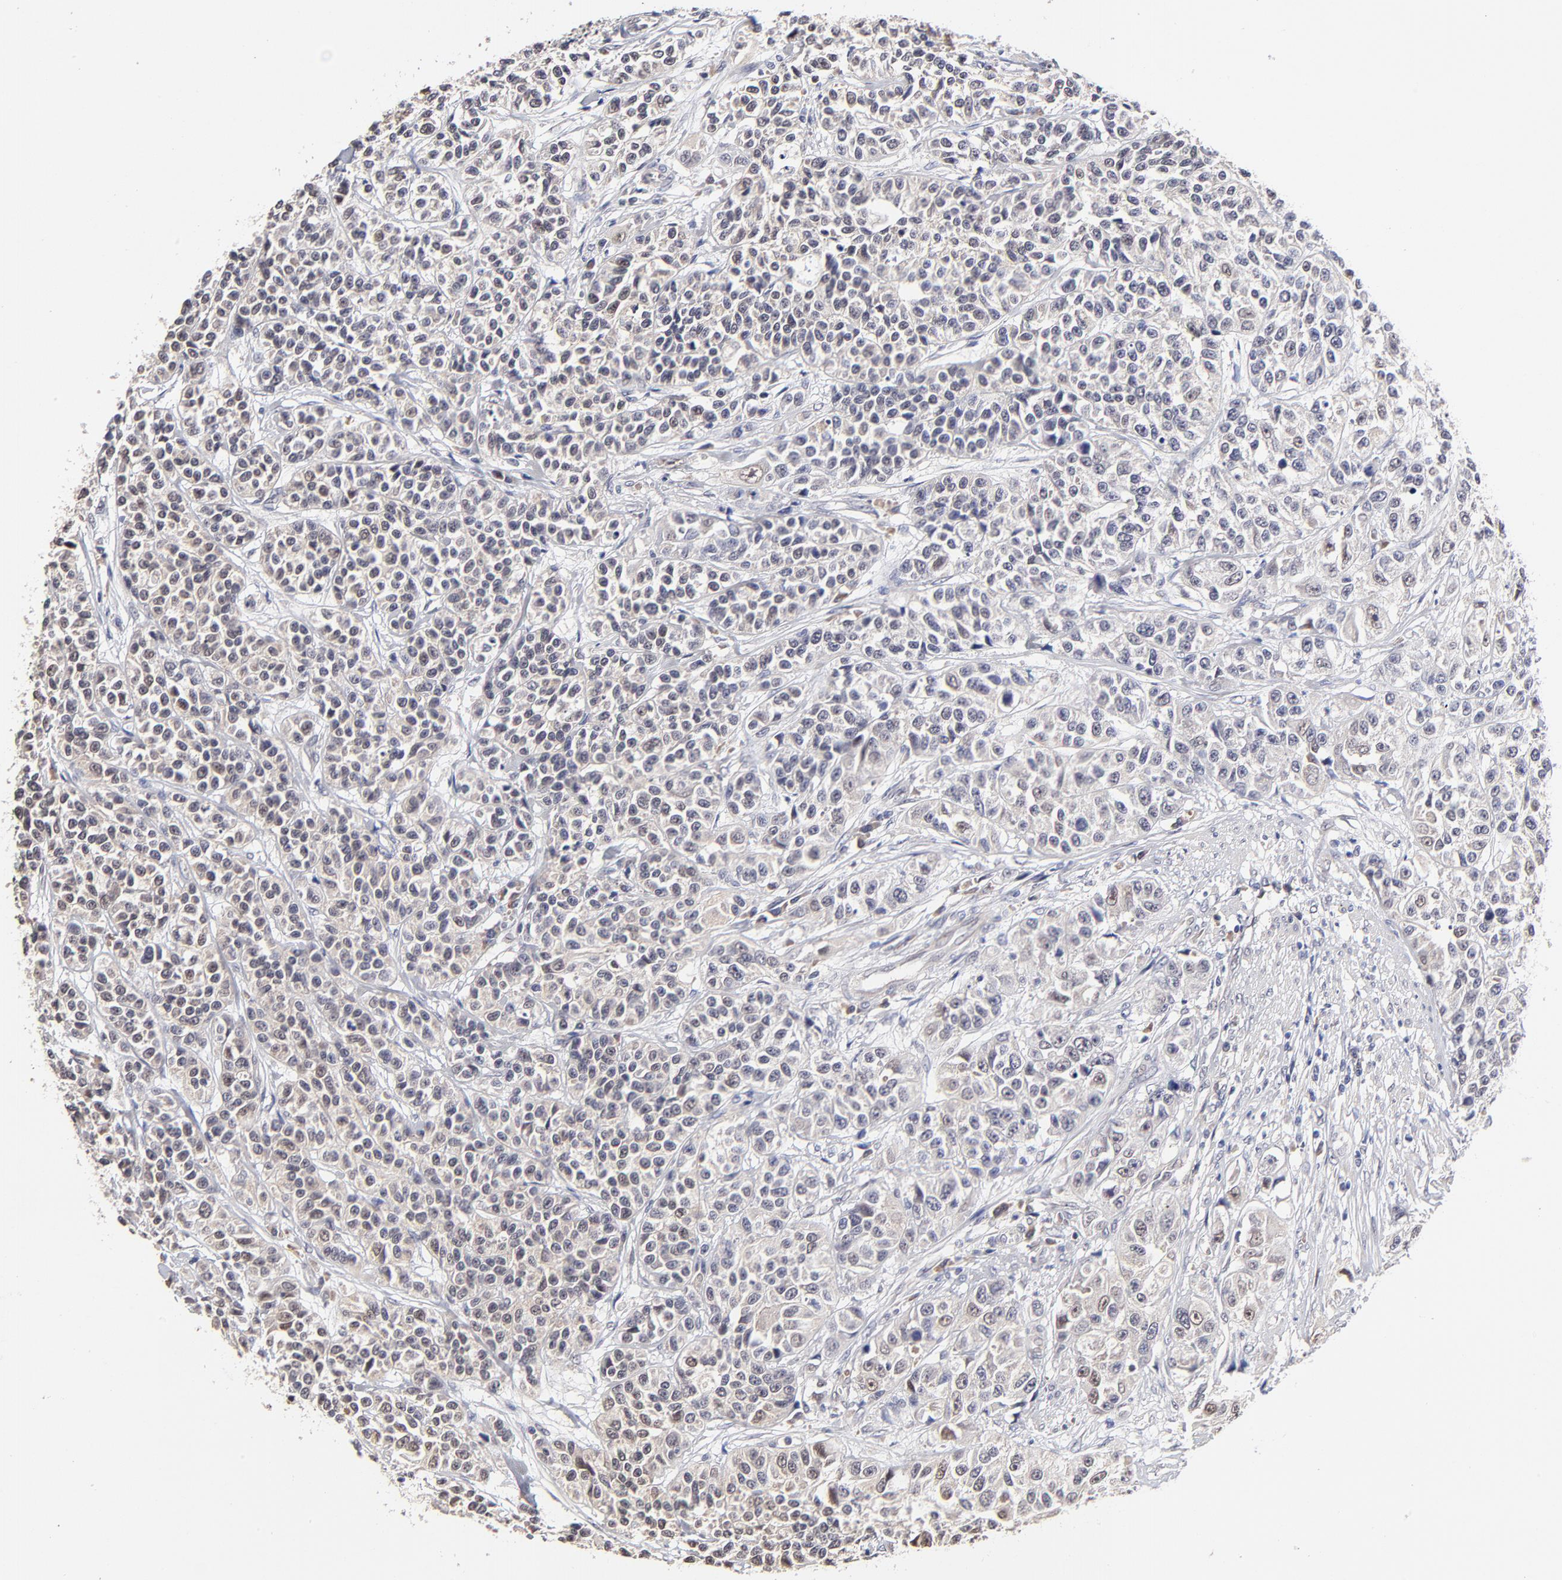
{"staining": {"intensity": "weak", "quantity": "25%-75%", "location": "cytoplasmic/membranous"}, "tissue": "urothelial cancer", "cell_type": "Tumor cells", "image_type": "cancer", "snomed": [{"axis": "morphology", "description": "Urothelial carcinoma, High grade"}, {"axis": "topography", "description": "Urinary bladder"}], "caption": "Immunohistochemistry (IHC) (DAB) staining of human urothelial carcinoma (high-grade) shows weak cytoplasmic/membranous protein positivity in approximately 25%-75% of tumor cells. (brown staining indicates protein expression, while blue staining denotes nuclei).", "gene": "ZNF10", "patient": {"sex": "female", "age": 81}}